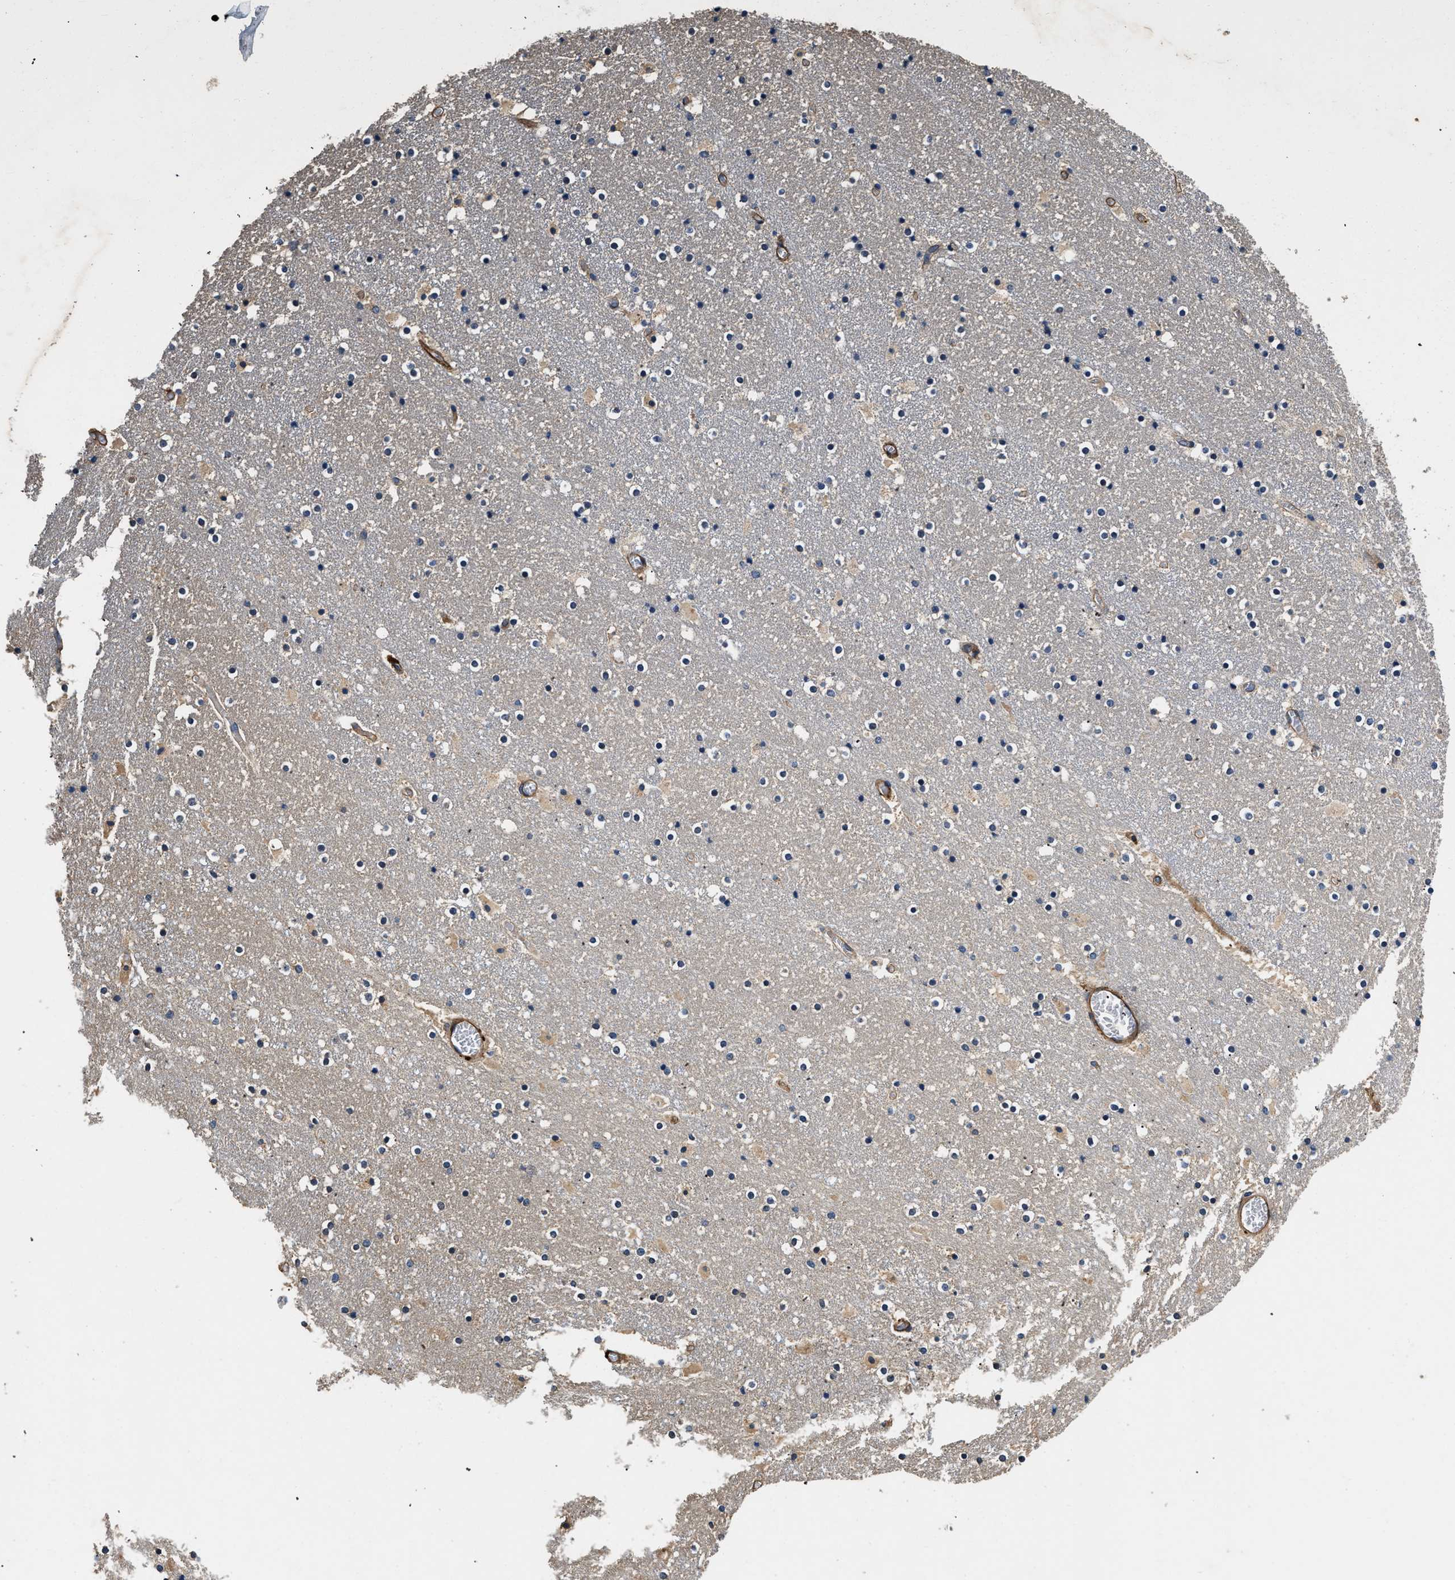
{"staining": {"intensity": "moderate", "quantity": "<25%", "location": "cytoplasmic/membranous"}, "tissue": "caudate", "cell_type": "Glial cells", "image_type": "normal", "snomed": [{"axis": "morphology", "description": "Normal tissue, NOS"}, {"axis": "topography", "description": "Lateral ventricle wall"}], "caption": "Human caudate stained for a protein (brown) shows moderate cytoplasmic/membranous positive positivity in about <25% of glial cells.", "gene": "NME6", "patient": {"sex": "male", "age": 45}}